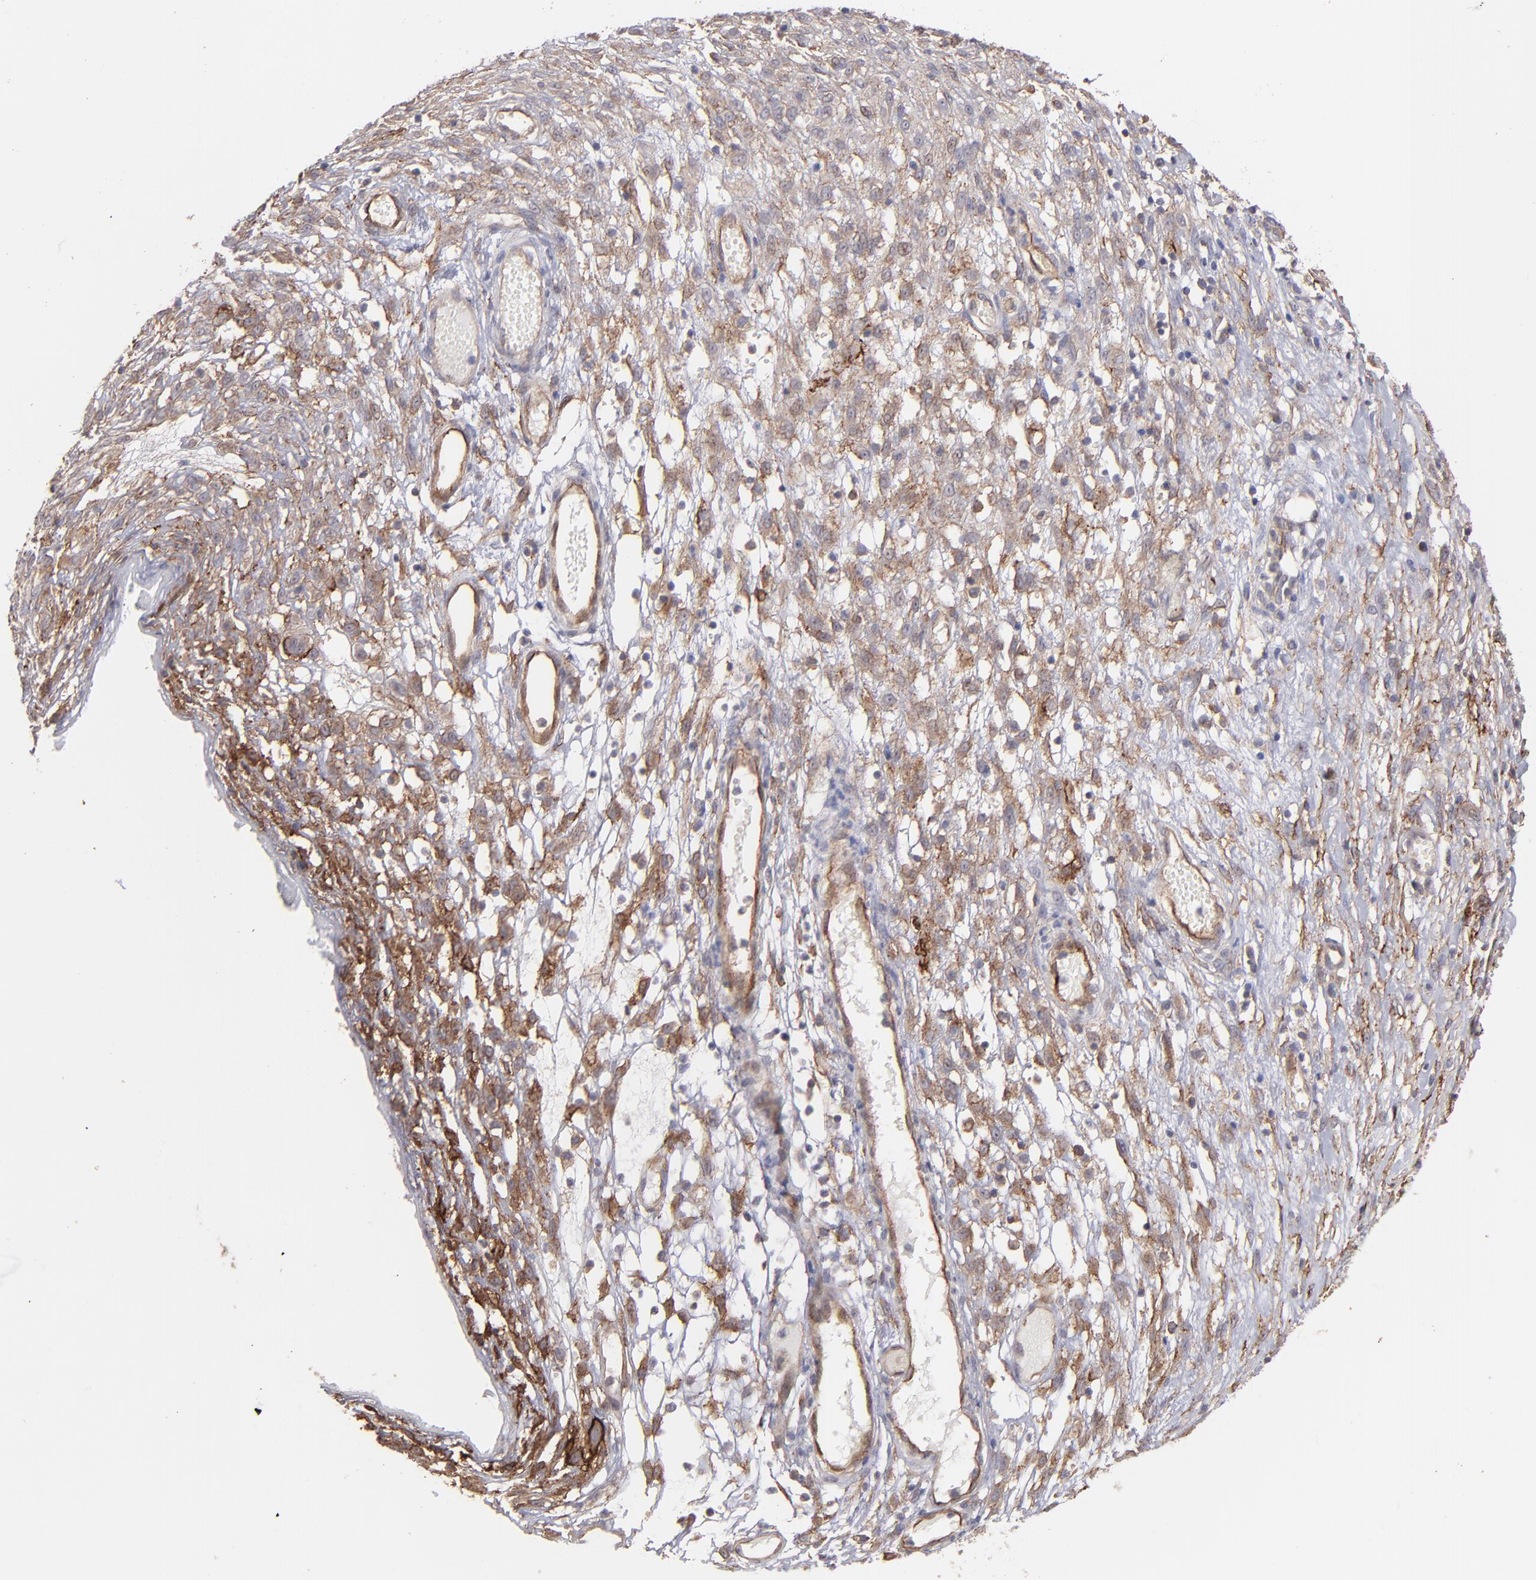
{"staining": {"intensity": "weak", "quantity": "25%-75%", "location": "cytoplasmic/membranous"}, "tissue": "ovarian cancer", "cell_type": "Tumor cells", "image_type": "cancer", "snomed": [{"axis": "morphology", "description": "Carcinoma, endometroid"}, {"axis": "topography", "description": "Ovary"}], "caption": "This is an image of immunohistochemistry (IHC) staining of ovarian endometroid carcinoma, which shows weak staining in the cytoplasmic/membranous of tumor cells.", "gene": "ICAM1", "patient": {"sex": "female", "age": 42}}